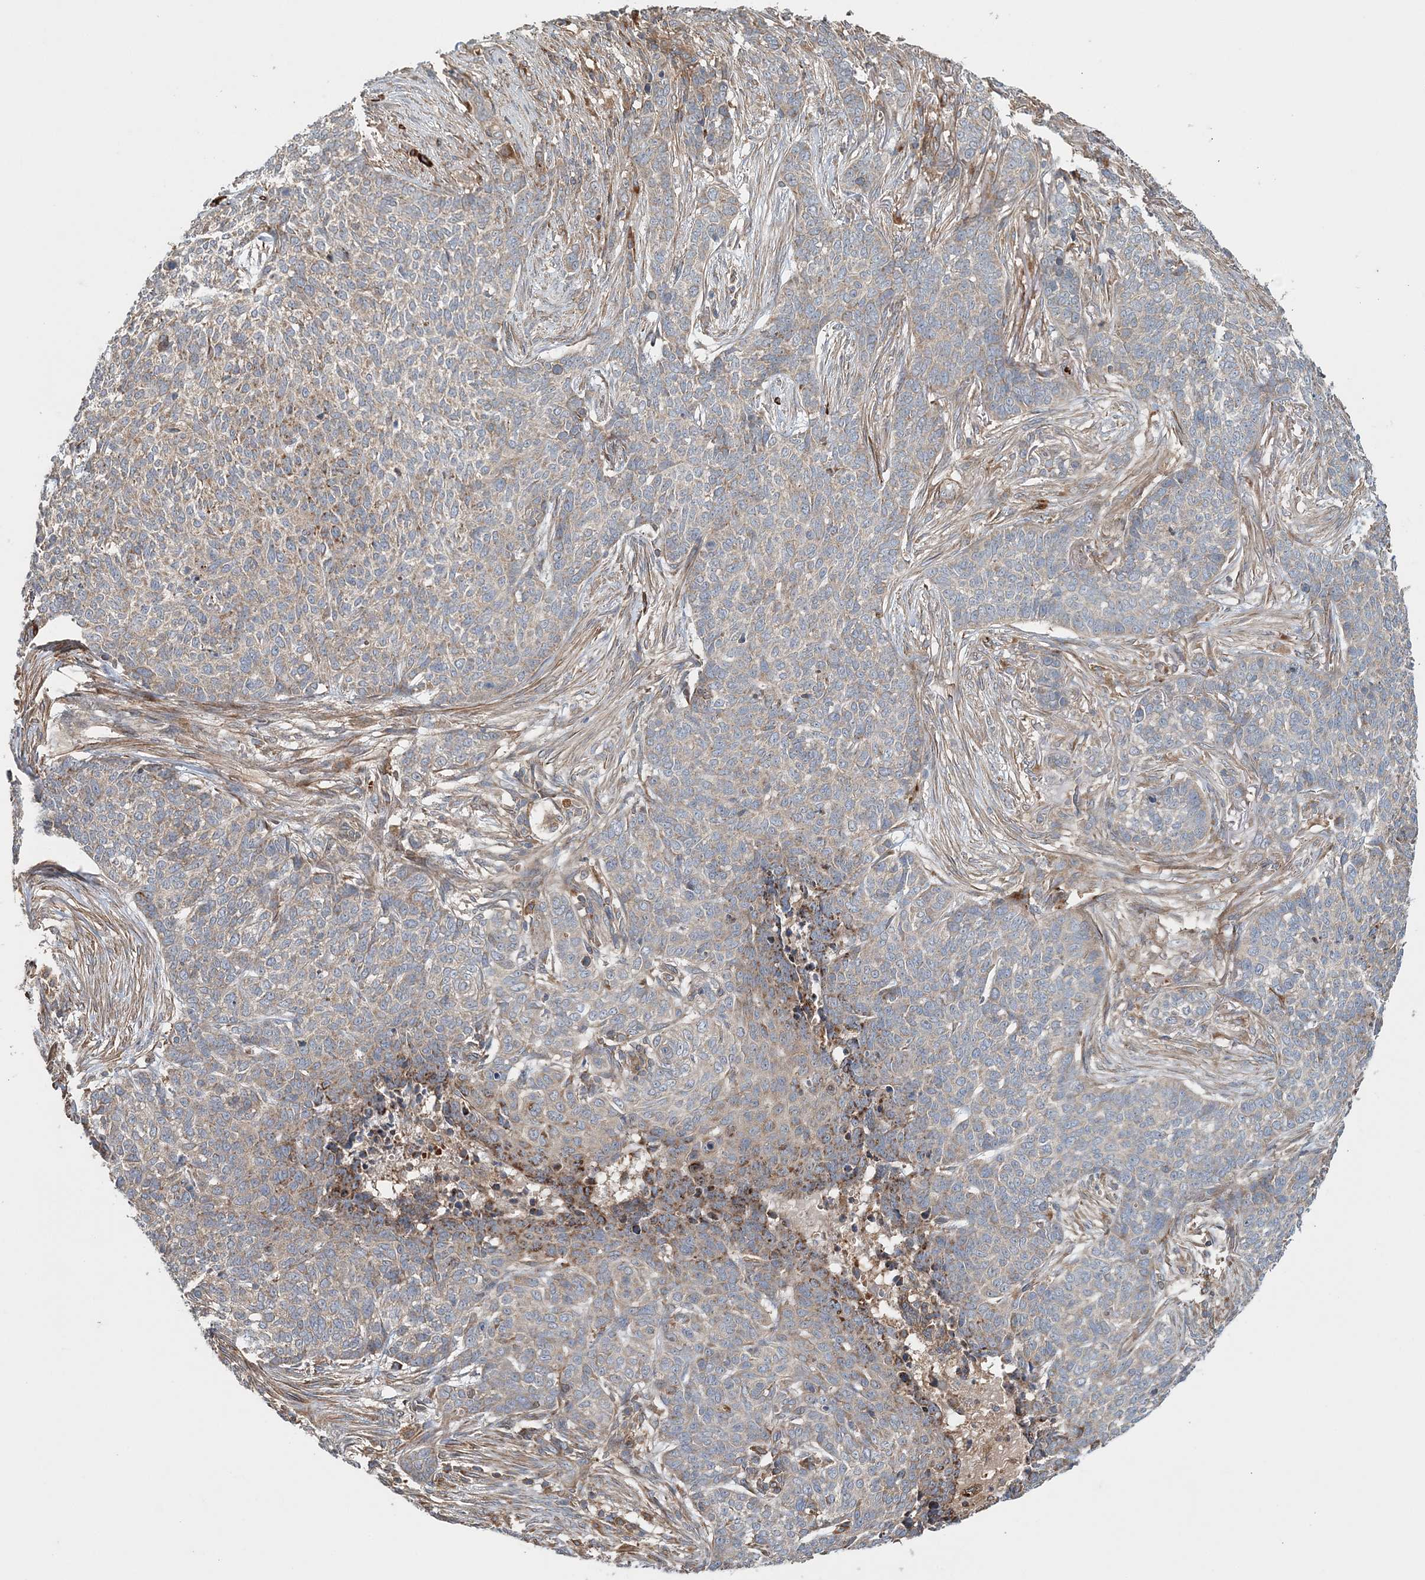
{"staining": {"intensity": "moderate", "quantity": "<25%", "location": "cytoplasmic/membranous"}, "tissue": "skin cancer", "cell_type": "Tumor cells", "image_type": "cancer", "snomed": [{"axis": "morphology", "description": "Basal cell carcinoma"}, {"axis": "topography", "description": "Skin"}], "caption": "Protein analysis of skin basal cell carcinoma tissue displays moderate cytoplasmic/membranous expression in about <25% of tumor cells.", "gene": "TTI1", "patient": {"sex": "male", "age": 85}}